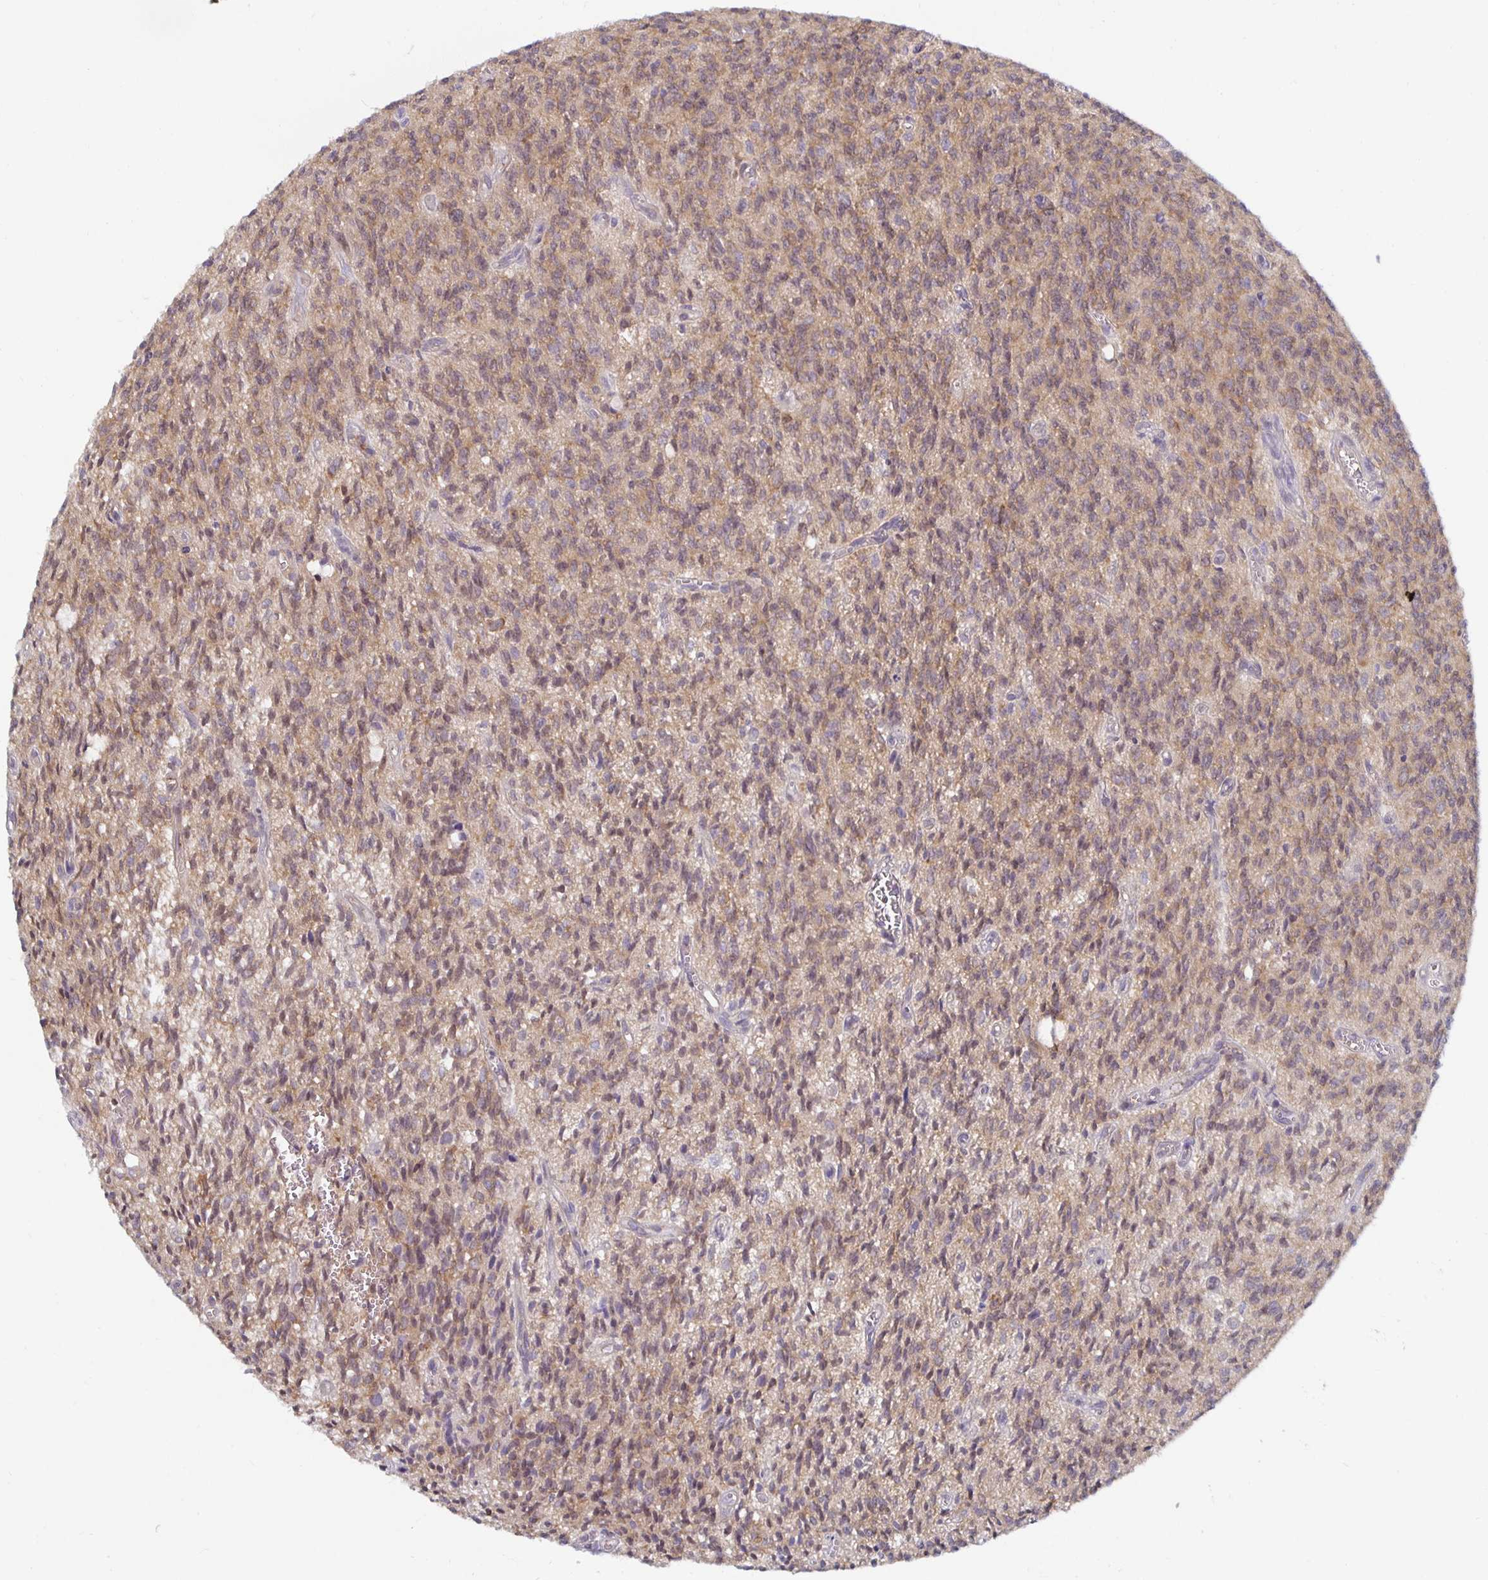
{"staining": {"intensity": "weak", "quantity": ">75%", "location": "cytoplasmic/membranous"}, "tissue": "glioma", "cell_type": "Tumor cells", "image_type": "cancer", "snomed": [{"axis": "morphology", "description": "Glioma, malignant, Low grade"}, {"axis": "topography", "description": "Brain"}], "caption": "IHC (DAB) staining of human glioma reveals weak cytoplasmic/membranous protein expression in about >75% of tumor cells.", "gene": "PDAP1", "patient": {"sex": "male", "age": 64}}